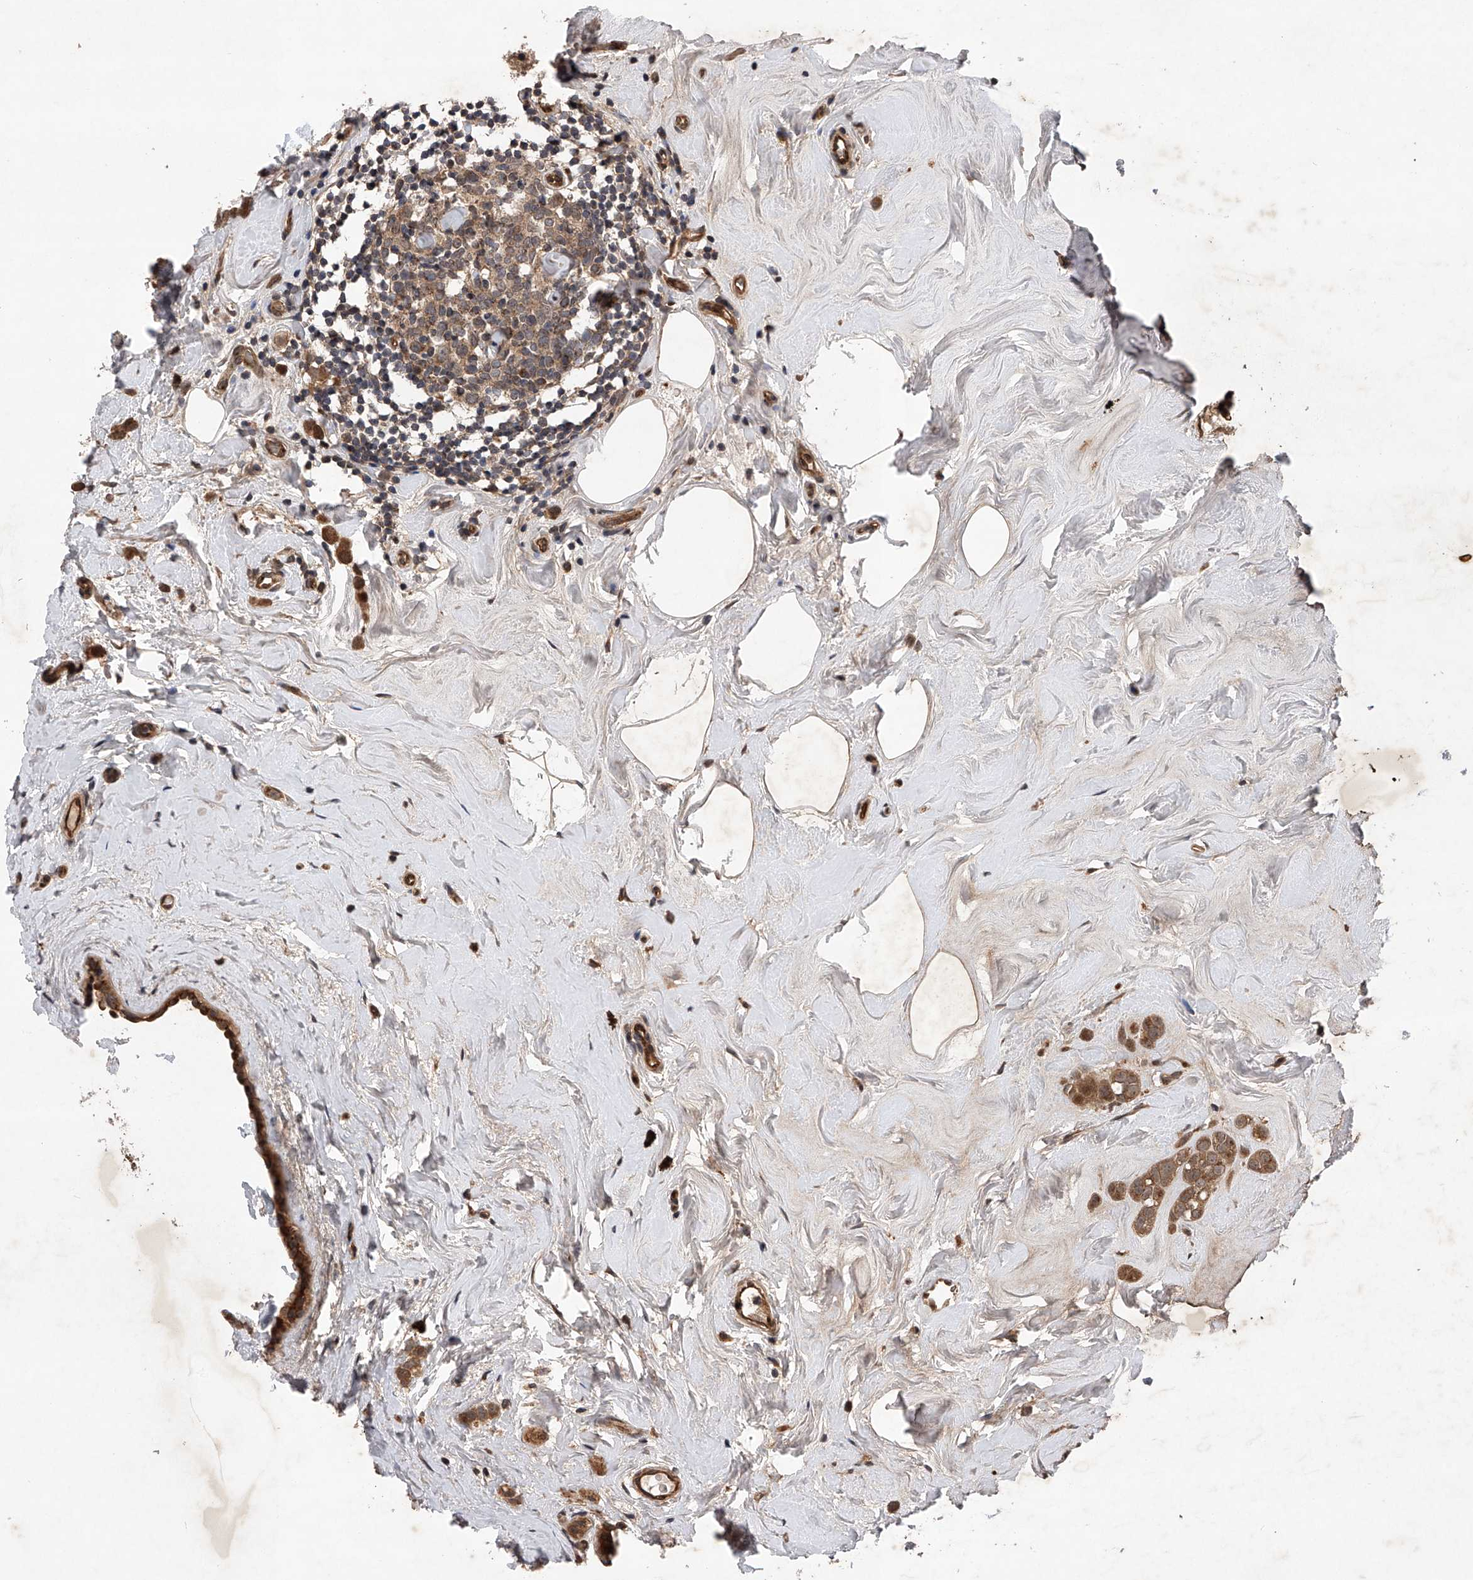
{"staining": {"intensity": "moderate", "quantity": ">75%", "location": "cytoplasmic/membranous"}, "tissue": "breast cancer", "cell_type": "Tumor cells", "image_type": "cancer", "snomed": [{"axis": "morphology", "description": "Lobular carcinoma"}, {"axis": "topography", "description": "Breast"}], "caption": "Breast cancer stained with a protein marker exhibits moderate staining in tumor cells.", "gene": "MAP3K11", "patient": {"sex": "female", "age": 47}}